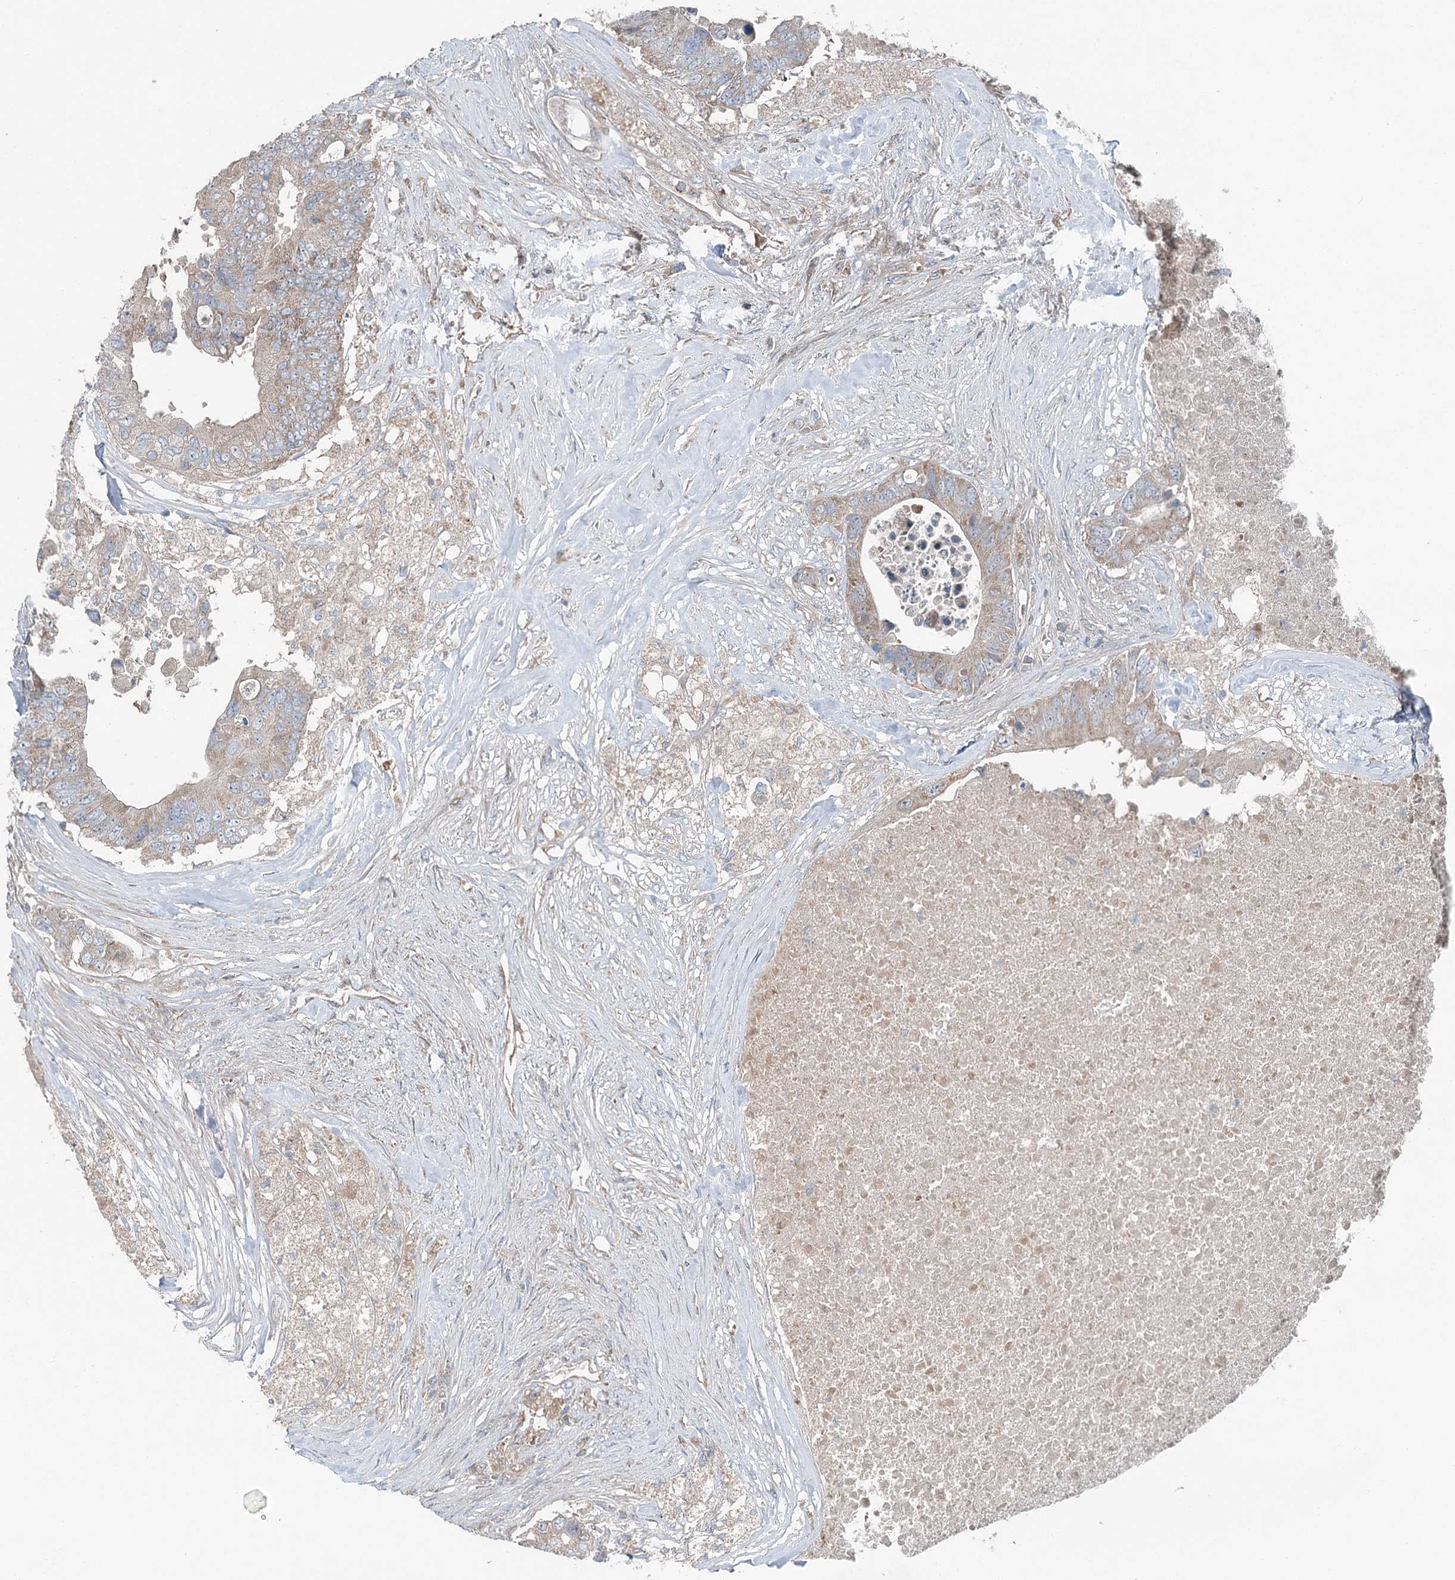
{"staining": {"intensity": "moderate", "quantity": "25%-75%", "location": "cytoplasmic/membranous"}, "tissue": "colorectal cancer", "cell_type": "Tumor cells", "image_type": "cancer", "snomed": [{"axis": "morphology", "description": "Adenocarcinoma, NOS"}, {"axis": "topography", "description": "Colon"}], "caption": "The histopathology image demonstrates immunohistochemical staining of colorectal adenocarcinoma. There is moderate cytoplasmic/membranous positivity is present in approximately 25%-75% of tumor cells.", "gene": "CHCHD5", "patient": {"sex": "male", "age": 71}}